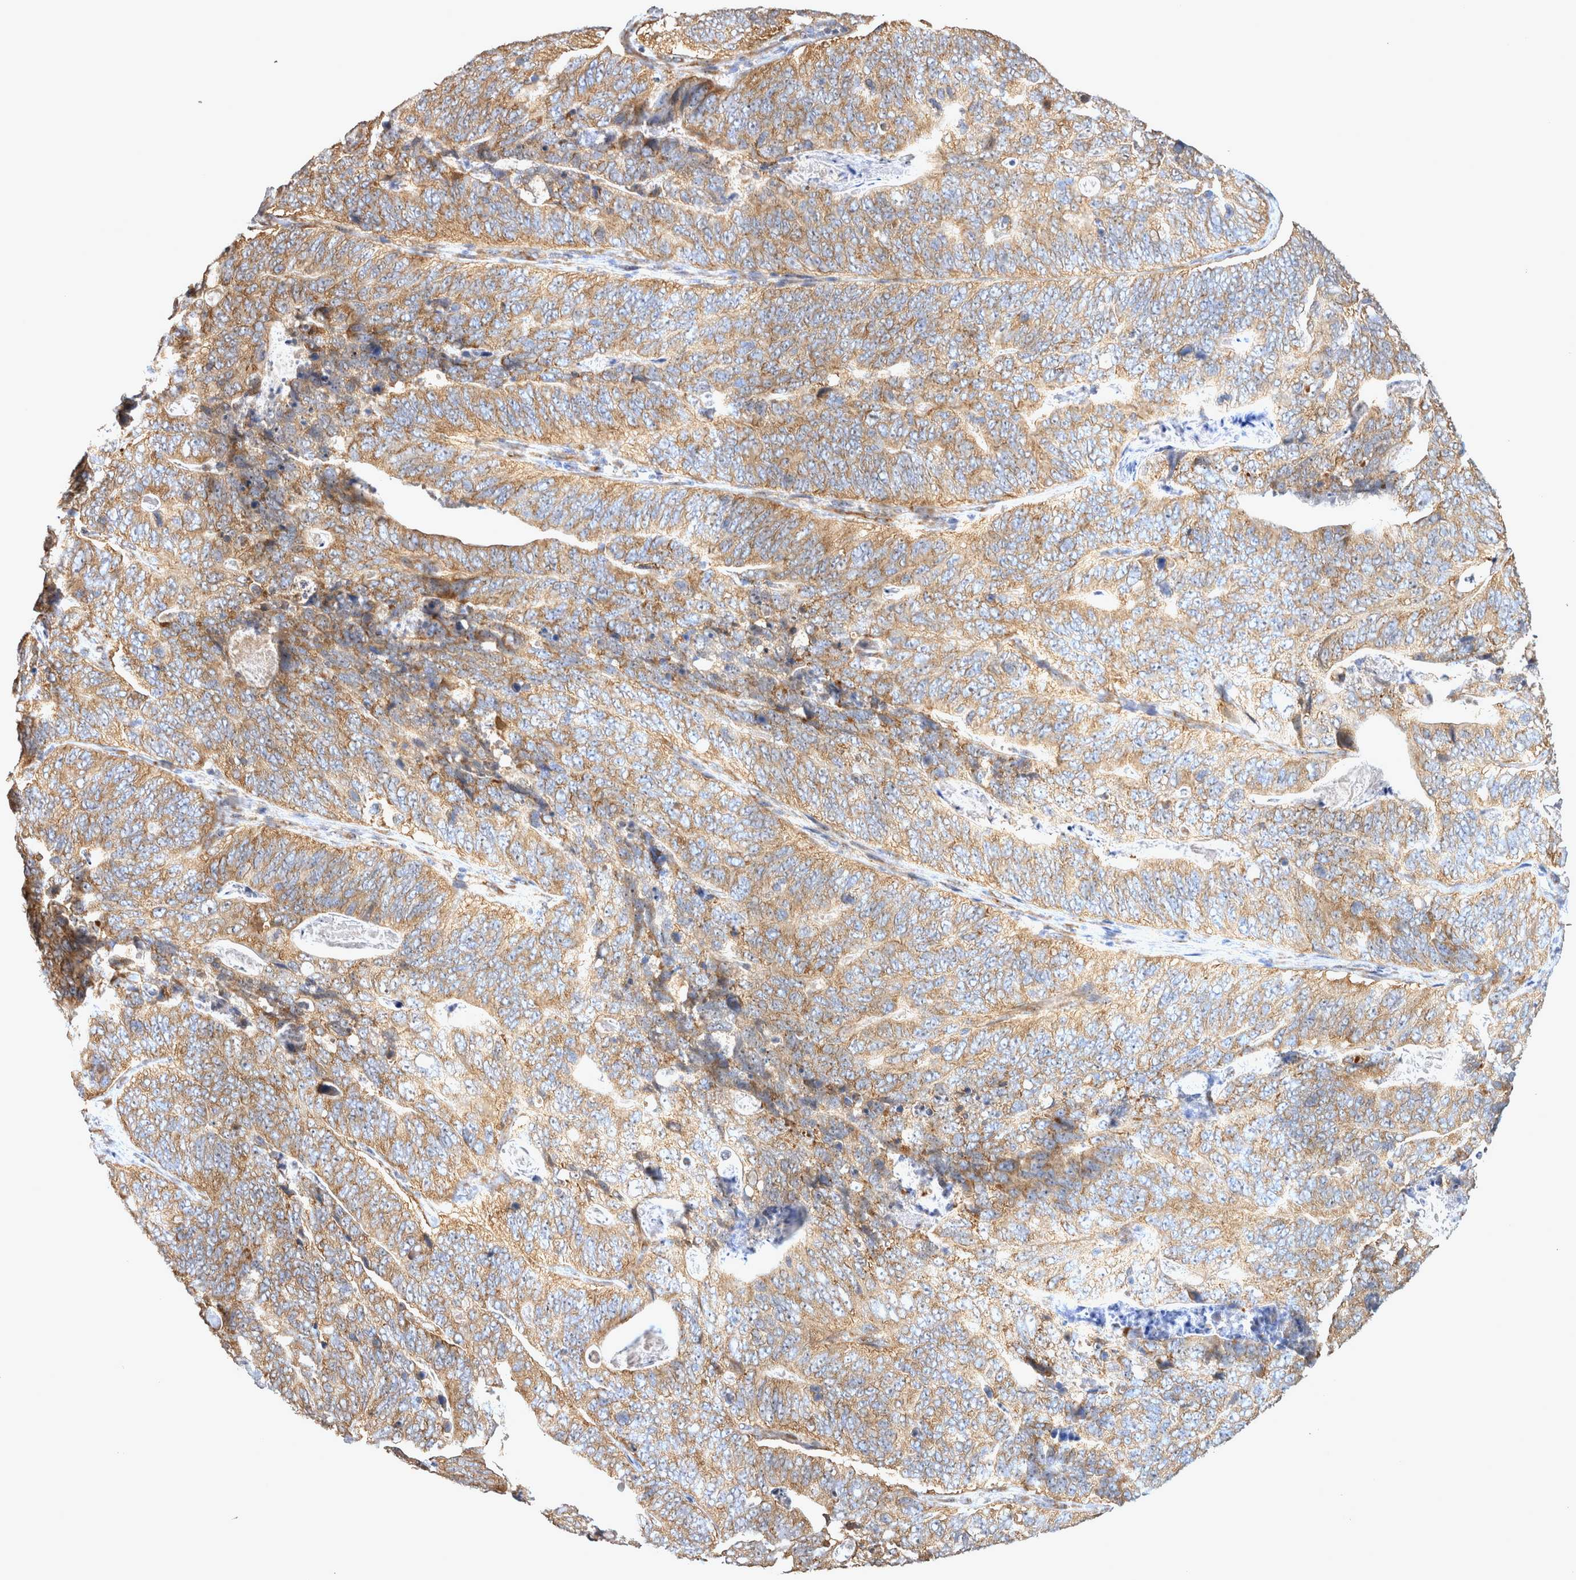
{"staining": {"intensity": "moderate", "quantity": ">75%", "location": "cytoplasmic/membranous"}, "tissue": "stomach cancer", "cell_type": "Tumor cells", "image_type": "cancer", "snomed": [{"axis": "morphology", "description": "Normal tissue, NOS"}, {"axis": "morphology", "description": "Adenocarcinoma, NOS"}, {"axis": "topography", "description": "Stomach"}], "caption": "IHC micrograph of neoplastic tissue: human stomach cancer (adenocarcinoma) stained using immunohistochemistry displays medium levels of moderate protein expression localized specifically in the cytoplasmic/membranous of tumor cells, appearing as a cytoplasmic/membranous brown color.", "gene": "ATXN2", "patient": {"sex": "female", "age": 89}}